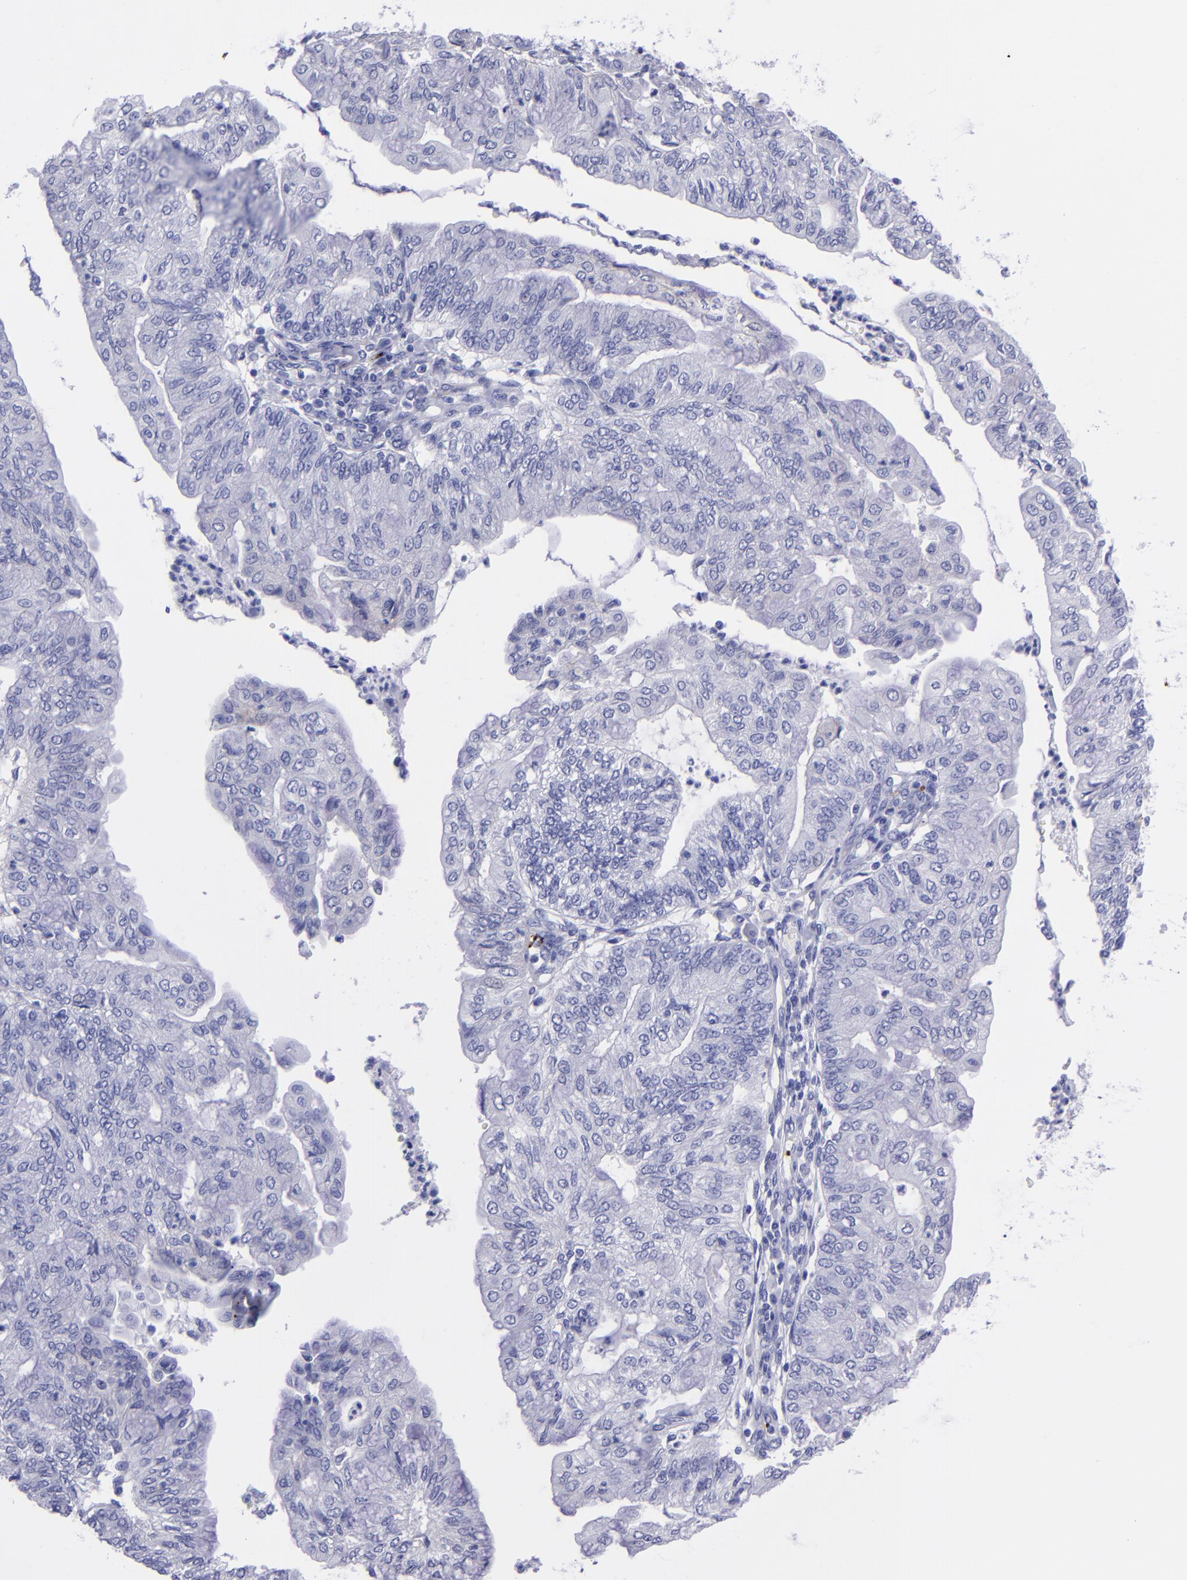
{"staining": {"intensity": "negative", "quantity": "none", "location": "none"}, "tissue": "endometrial cancer", "cell_type": "Tumor cells", "image_type": "cancer", "snomed": [{"axis": "morphology", "description": "Adenocarcinoma, NOS"}, {"axis": "topography", "description": "Endometrium"}], "caption": "Immunohistochemical staining of endometrial cancer shows no significant staining in tumor cells.", "gene": "EFCAB13", "patient": {"sex": "female", "age": 59}}